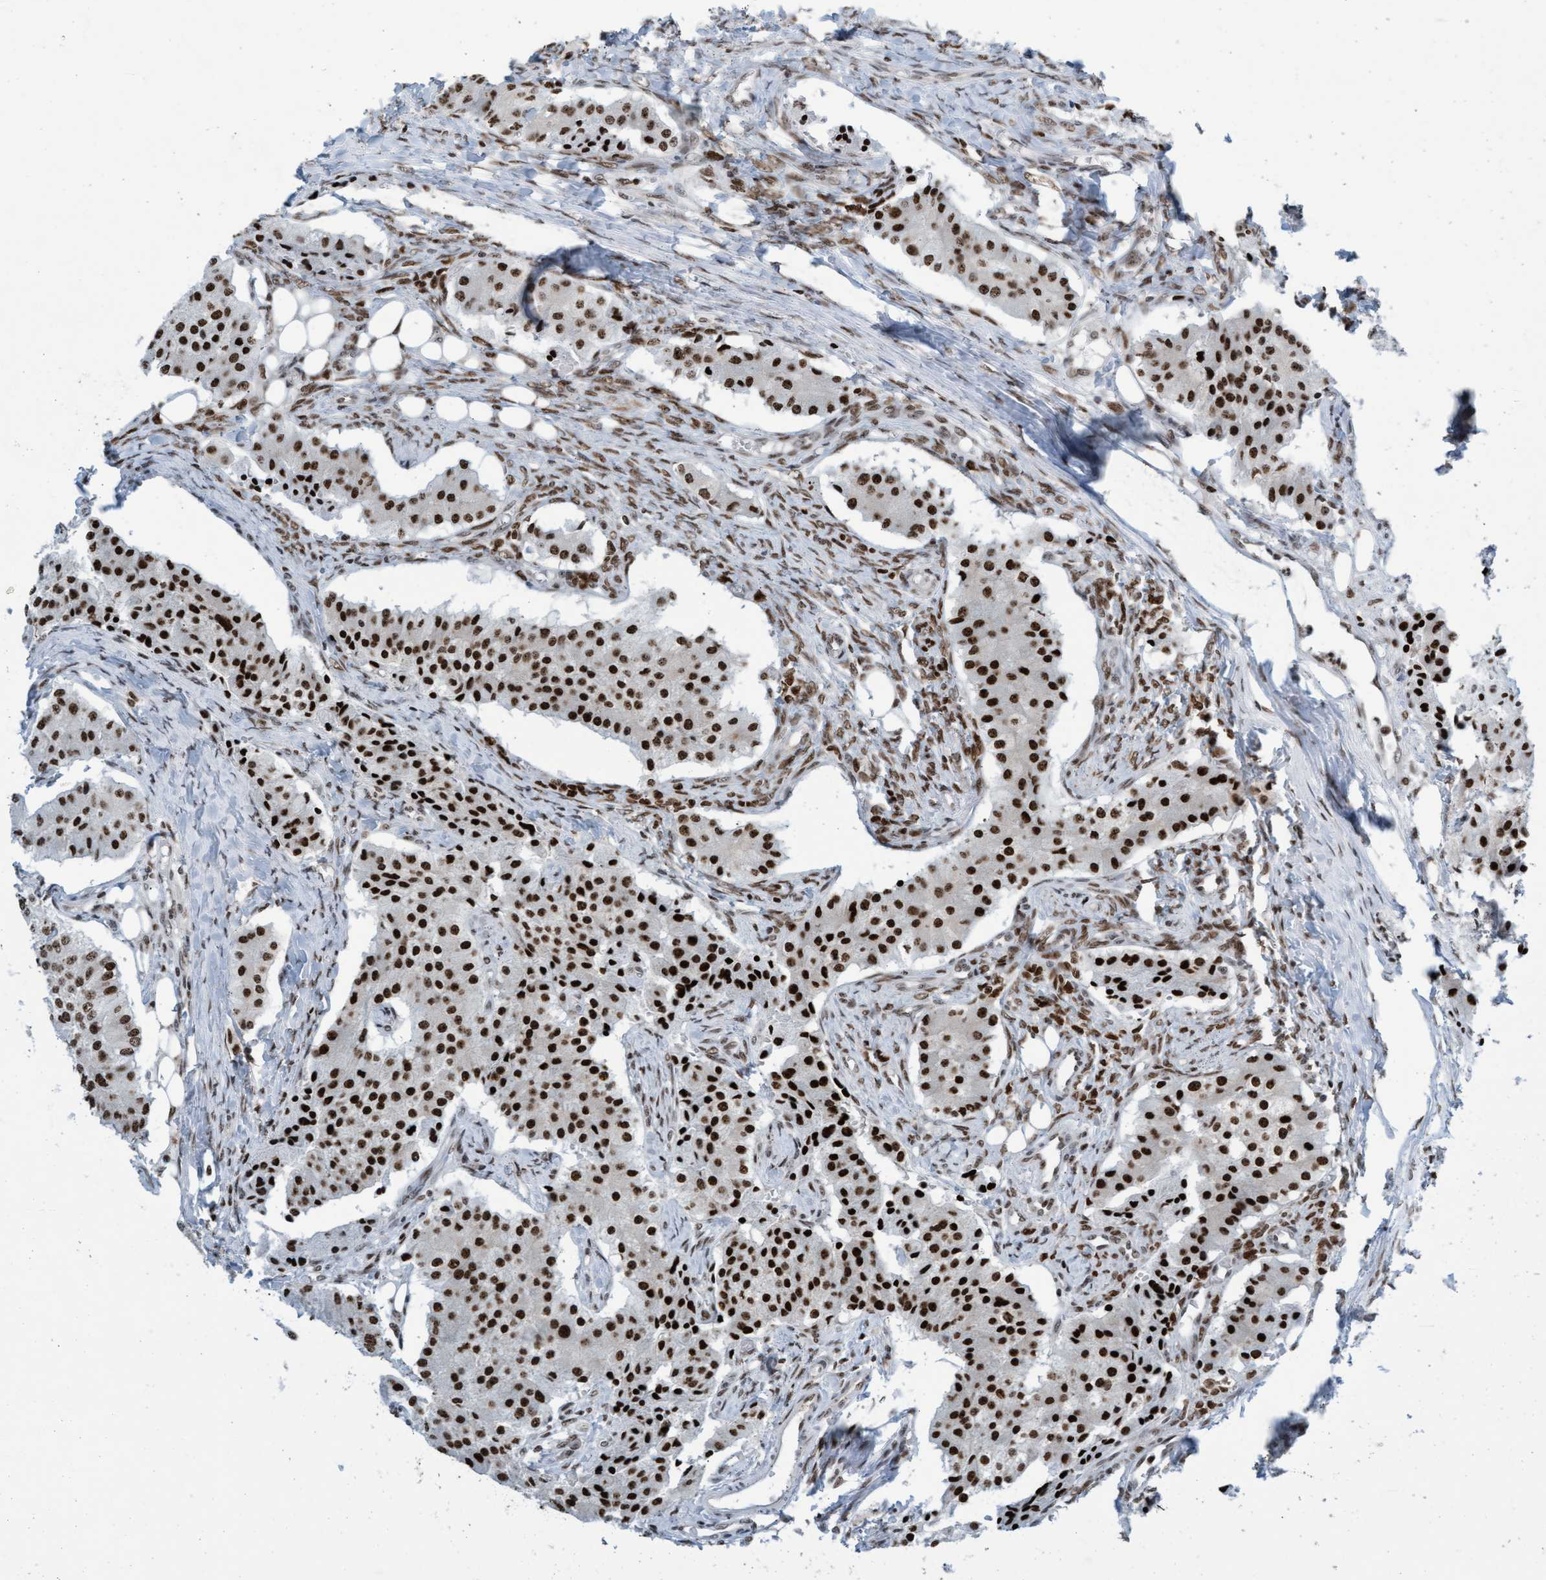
{"staining": {"intensity": "strong", "quantity": ">75%", "location": "nuclear"}, "tissue": "carcinoid", "cell_type": "Tumor cells", "image_type": "cancer", "snomed": [{"axis": "morphology", "description": "Carcinoid, malignant, NOS"}, {"axis": "topography", "description": "Colon"}], "caption": "DAB (3,3'-diaminobenzidine) immunohistochemical staining of carcinoid (malignant) demonstrates strong nuclear protein positivity in approximately >75% of tumor cells.", "gene": "GLRX2", "patient": {"sex": "female", "age": 52}}